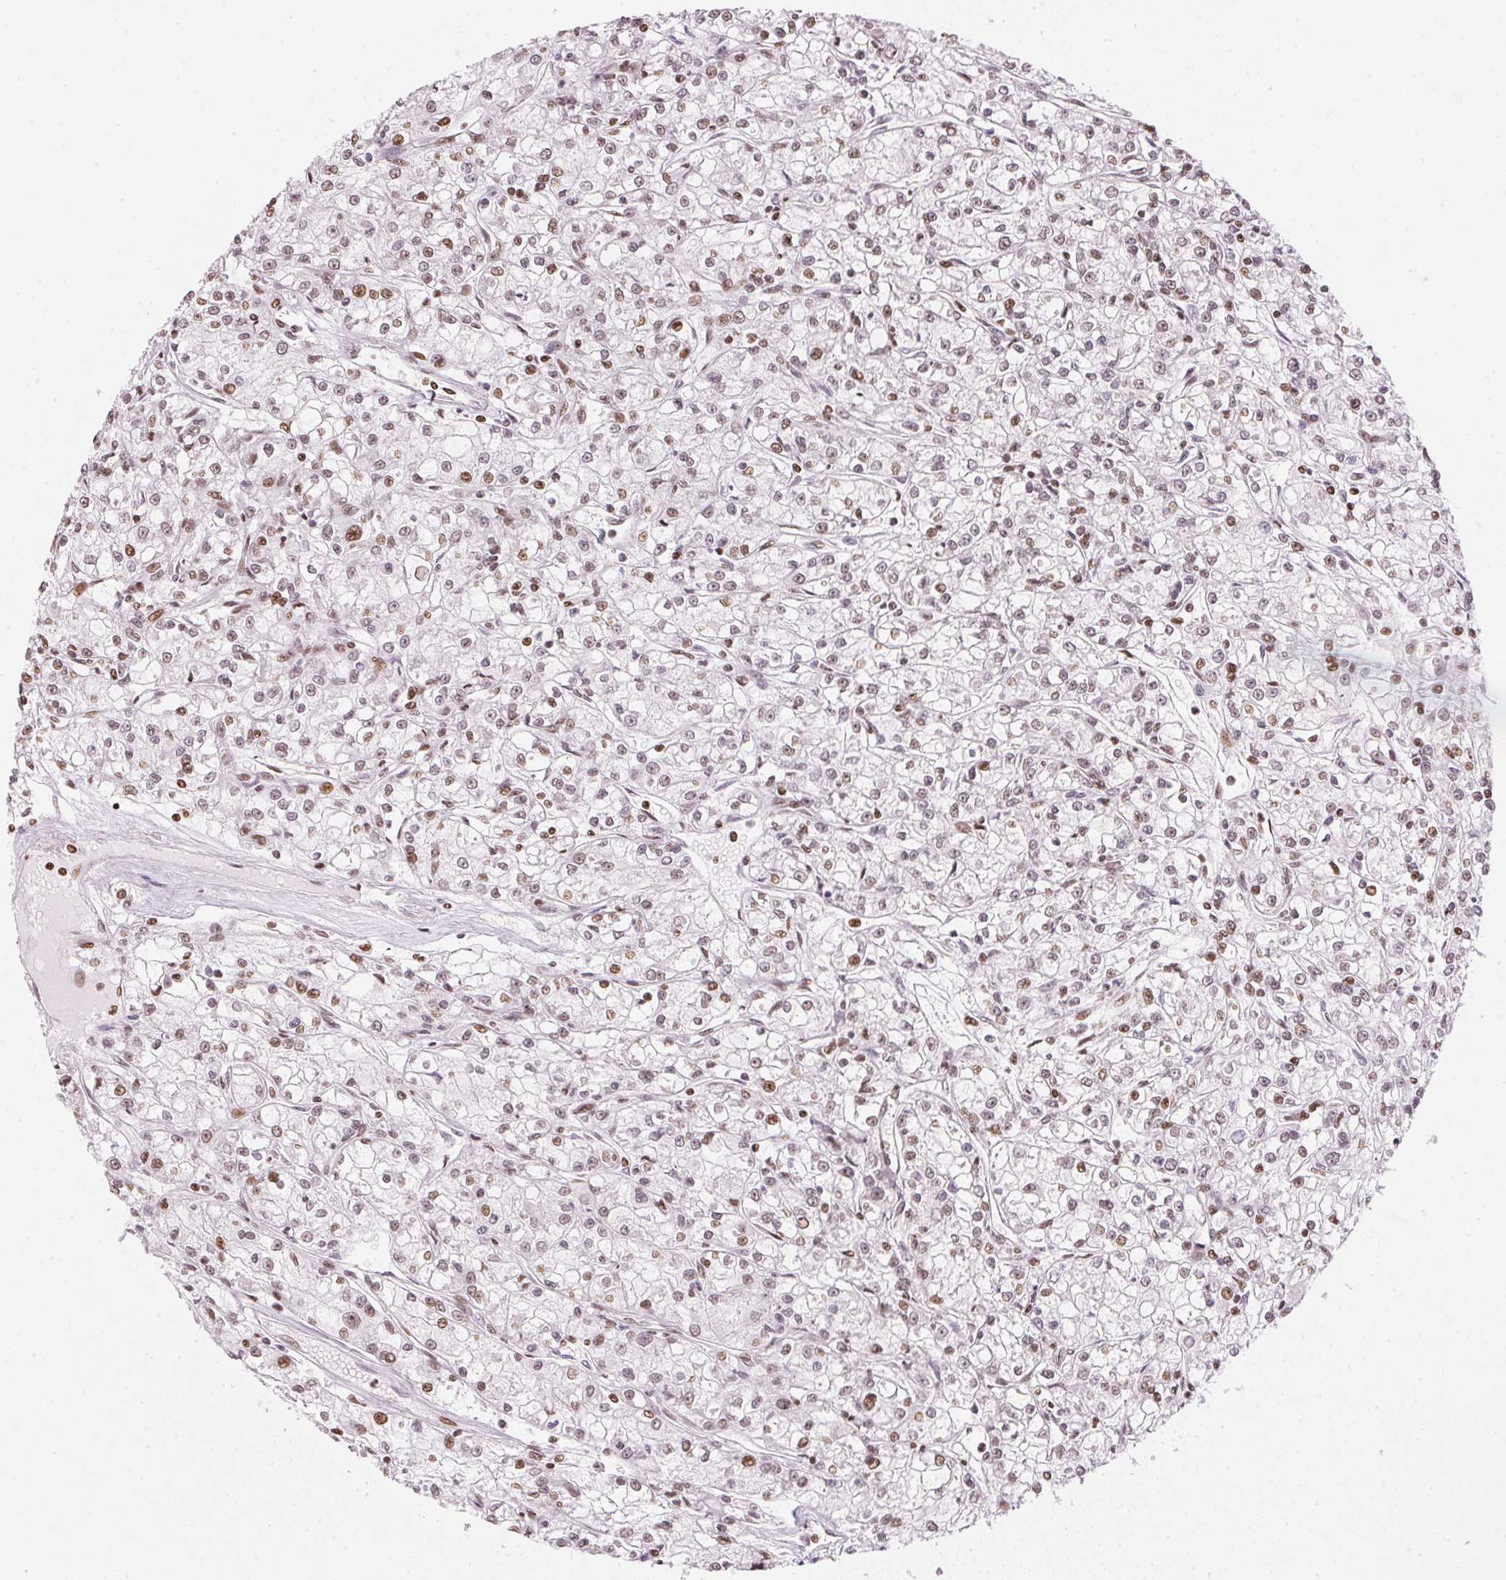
{"staining": {"intensity": "weak", "quantity": "25%-75%", "location": "nuclear"}, "tissue": "renal cancer", "cell_type": "Tumor cells", "image_type": "cancer", "snomed": [{"axis": "morphology", "description": "Adenocarcinoma, NOS"}, {"axis": "topography", "description": "Kidney"}], "caption": "The immunohistochemical stain highlights weak nuclear staining in tumor cells of renal cancer tissue.", "gene": "KAT6A", "patient": {"sex": "female", "age": 59}}